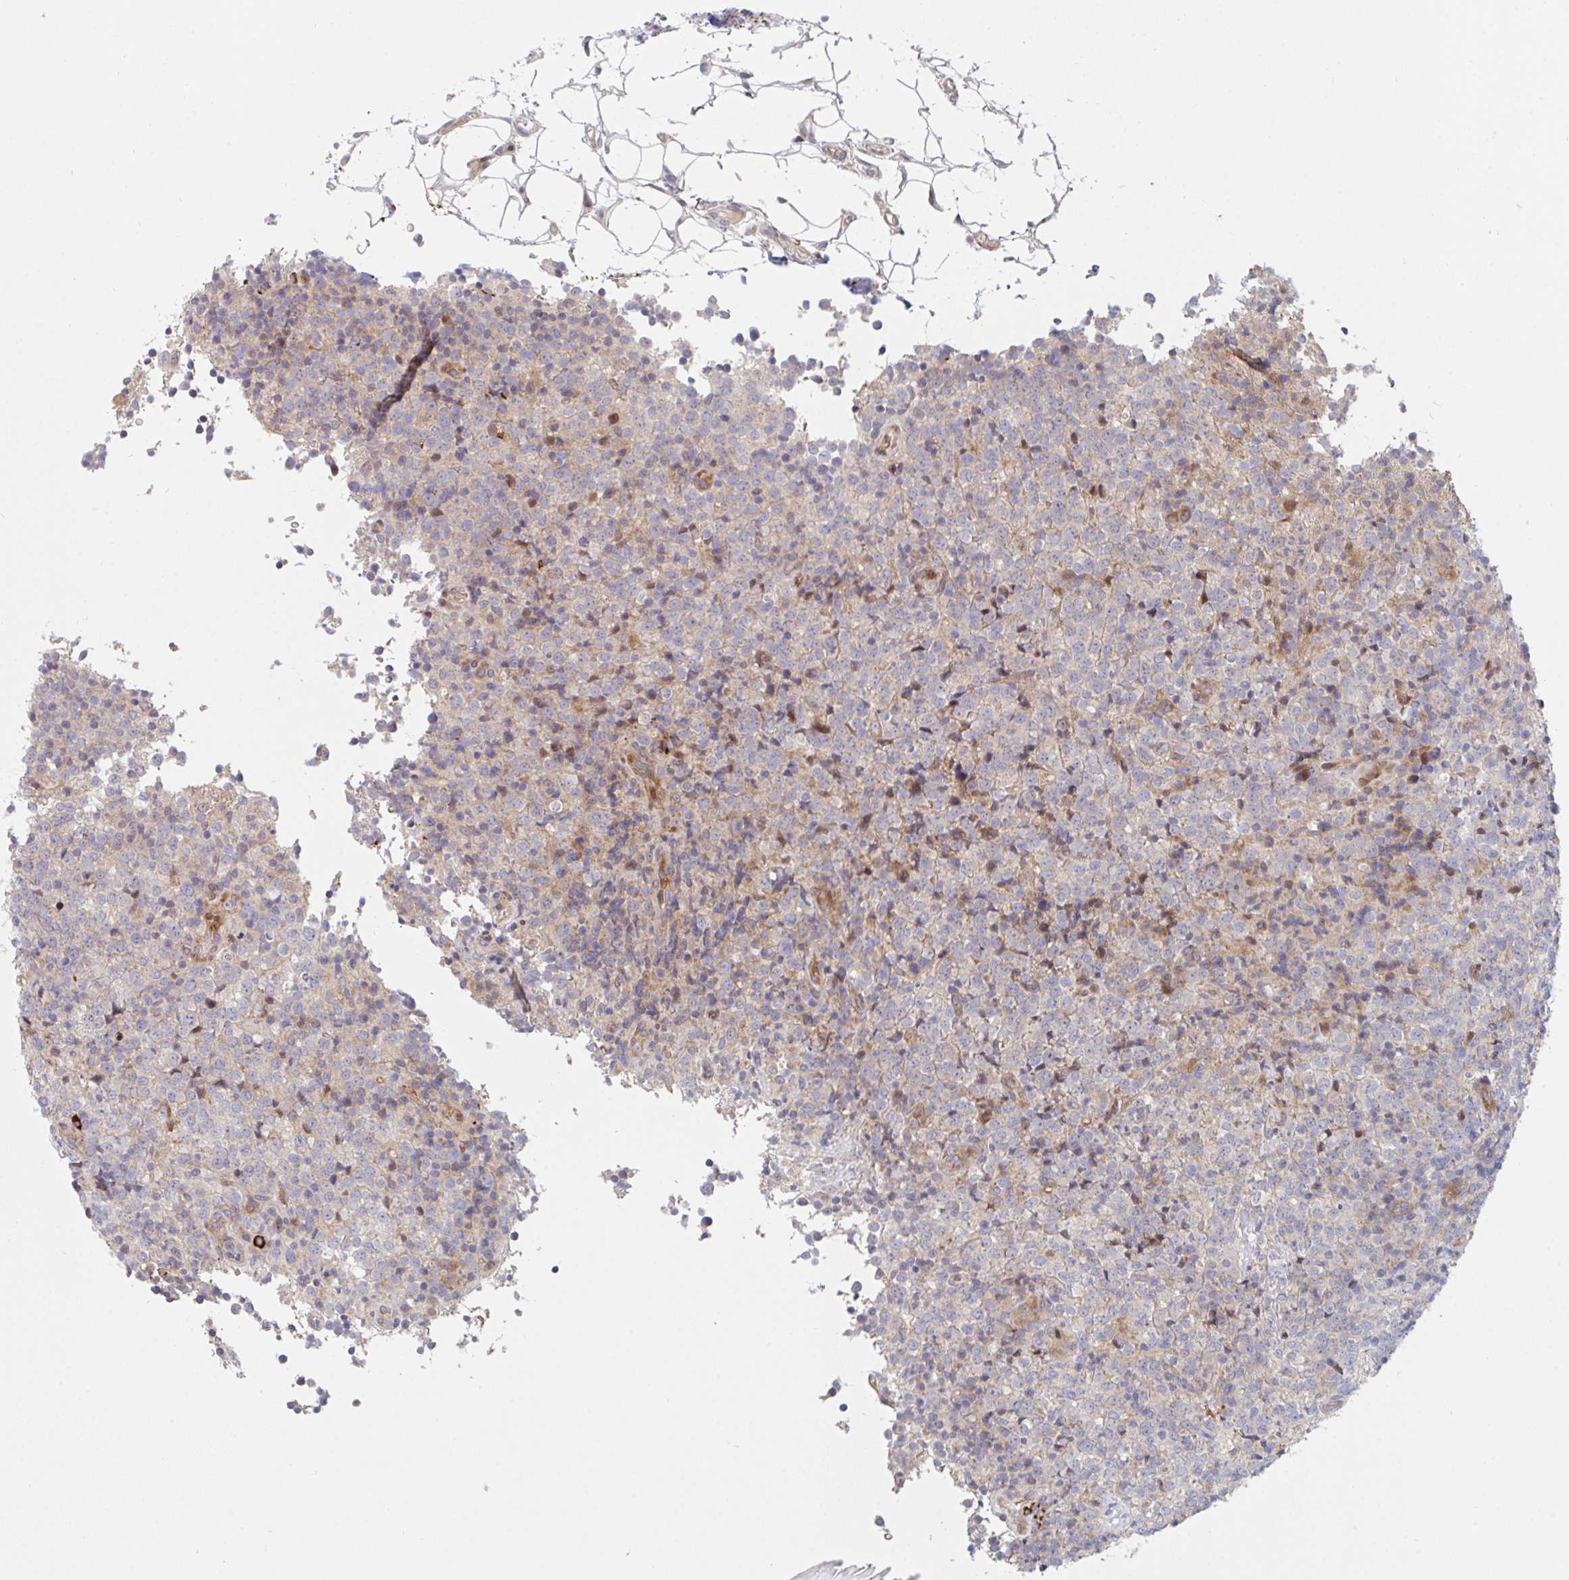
{"staining": {"intensity": "negative", "quantity": "none", "location": "none"}, "tissue": "lymphoma", "cell_type": "Tumor cells", "image_type": "cancer", "snomed": [{"axis": "morphology", "description": "Malignant lymphoma, non-Hodgkin's type, High grade"}, {"axis": "topography", "description": "Lymph node"}], "caption": "A micrograph of lymphoma stained for a protein shows no brown staining in tumor cells.", "gene": "TNFSF4", "patient": {"sex": "male", "age": 54}}